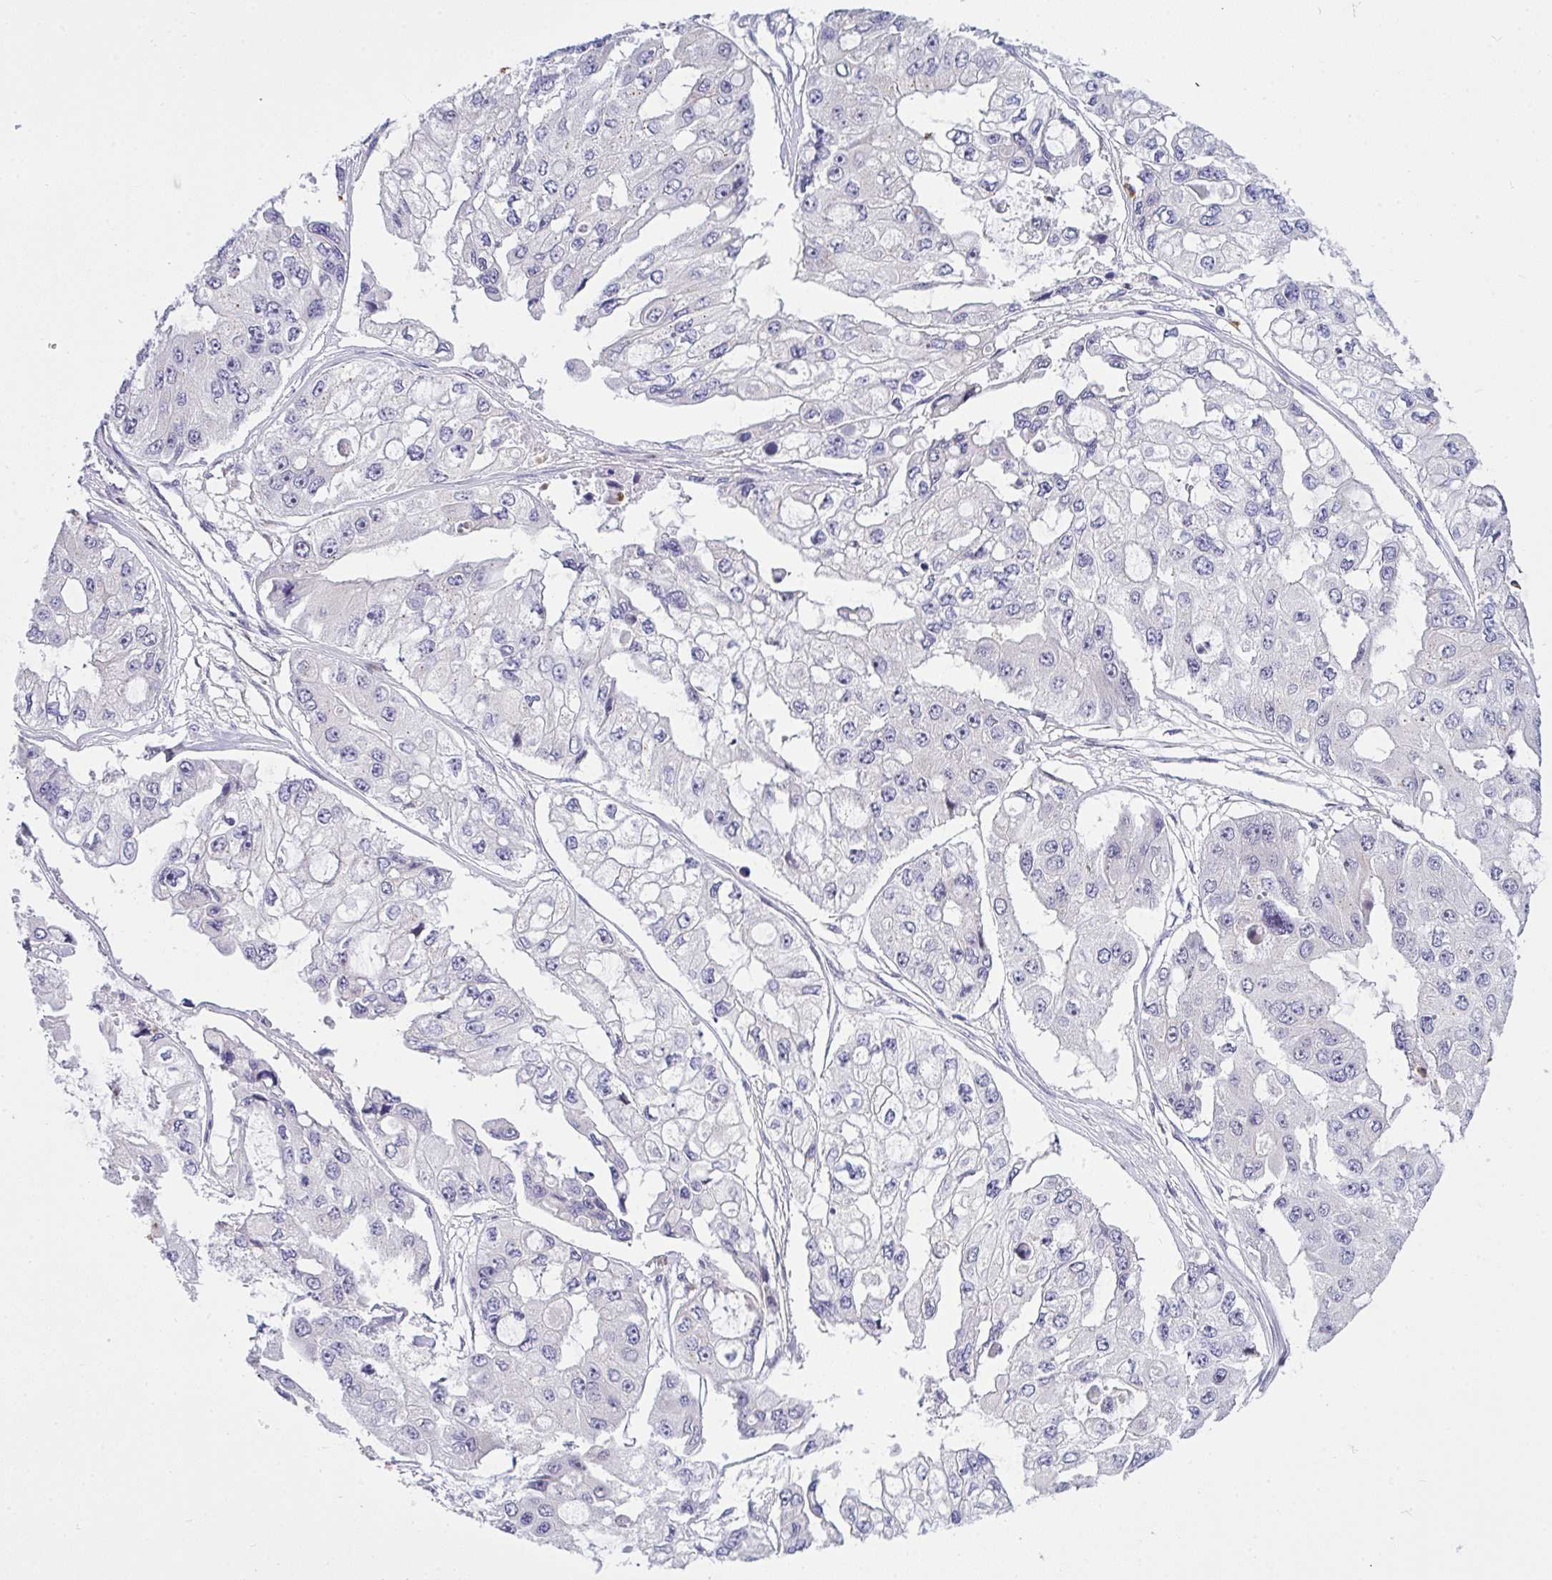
{"staining": {"intensity": "negative", "quantity": "none", "location": "none"}, "tissue": "ovarian cancer", "cell_type": "Tumor cells", "image_type": "cancer", "snomed": [{"axis": "morphology", "description": "Cystadenocarcinoma, serous, NOS"}, {"axis": "topography", "description": "Ovary"}], "caption": "The image exhibits no staining of tumor cells in ovarian cancer. Brightfield microscopy of immunohistochemistry stained with DAB (3,3'-diaminobenzidine) (brown) and hematoxylin (blue), captured at high magnification.", "gene": "ZNF554", "patient": {"sex": "female", "age": 56}}